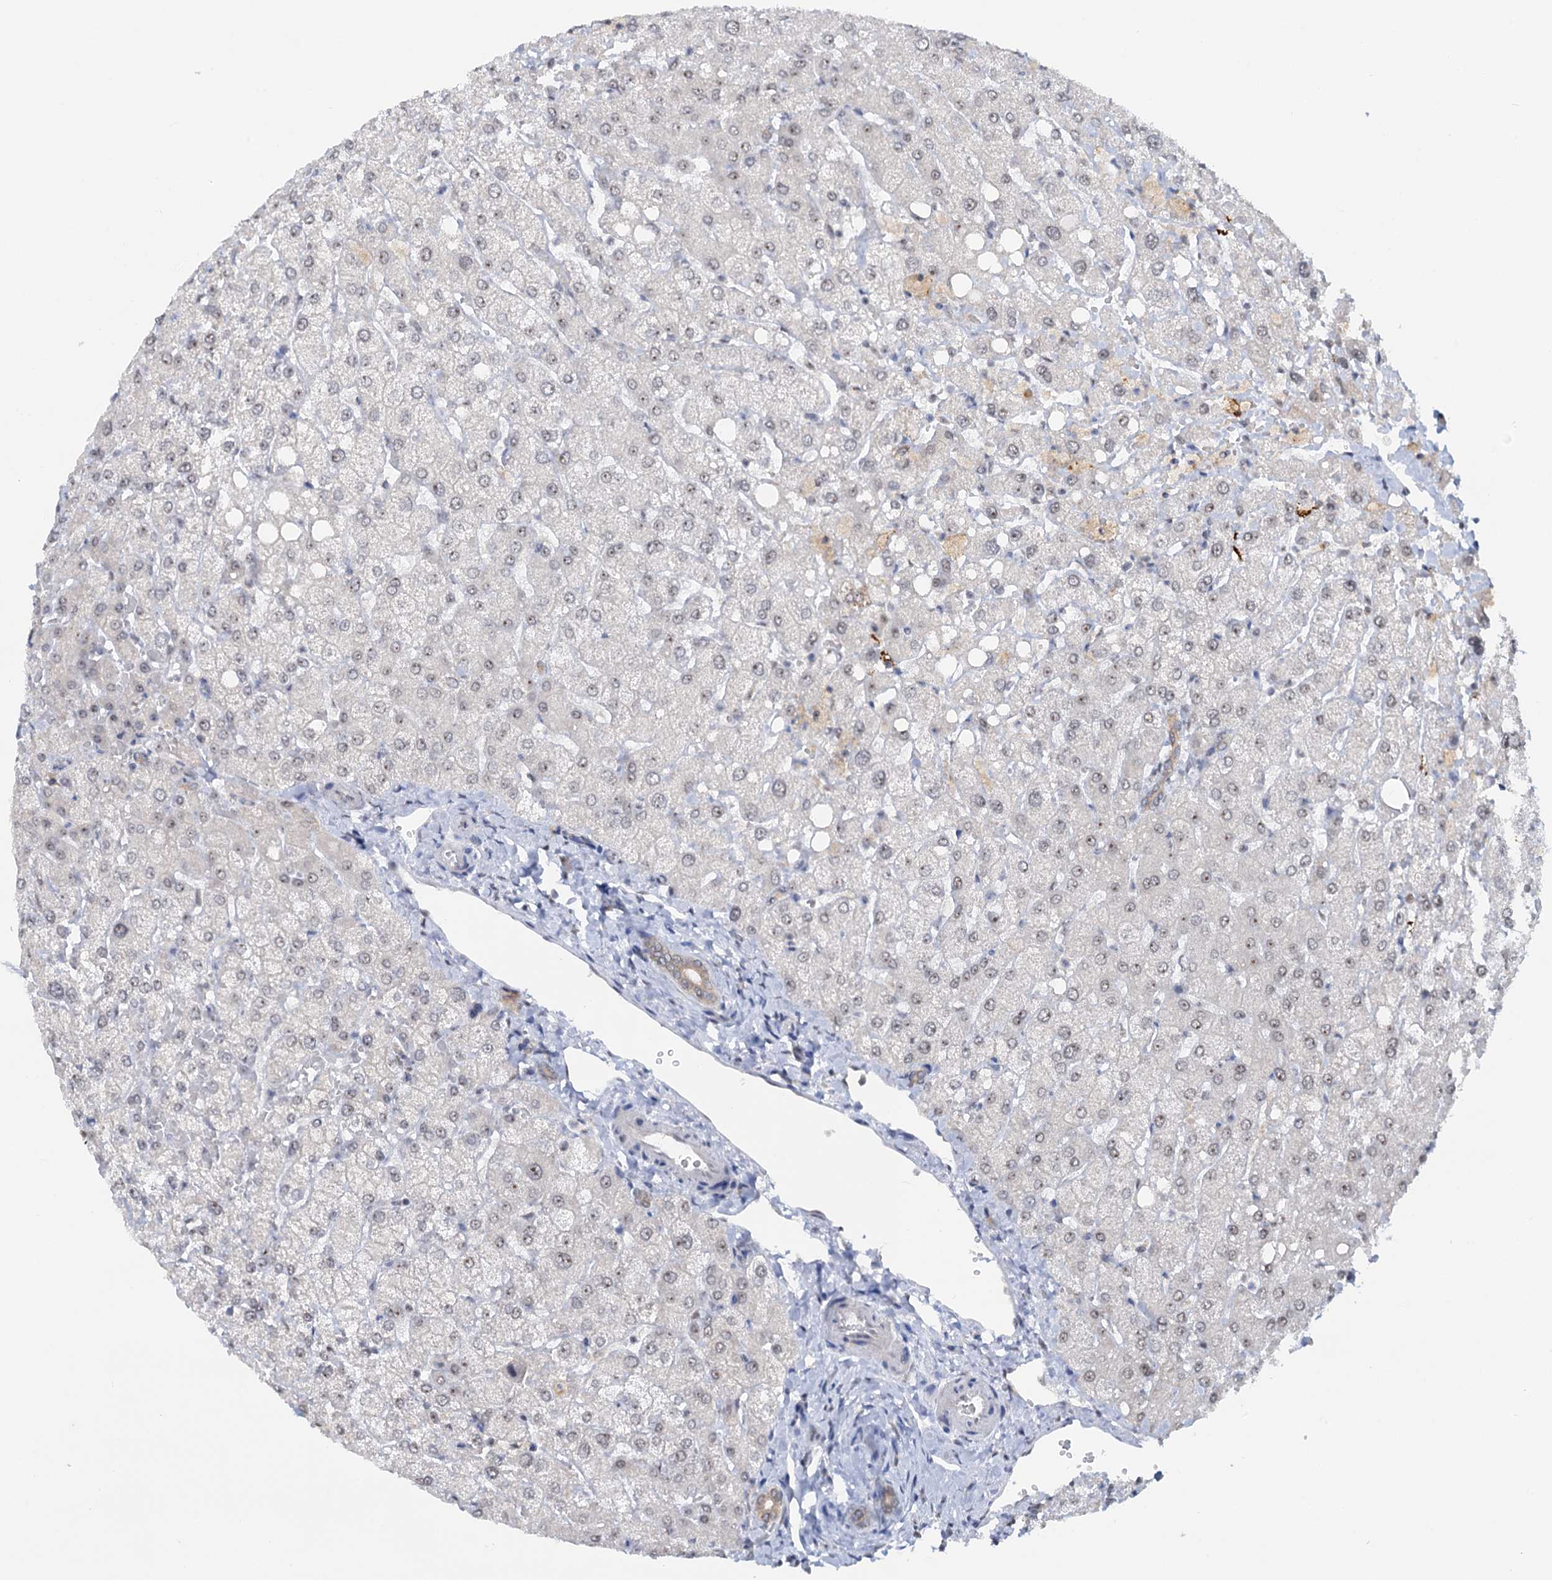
{"staining": {"intensity": "weak", "quantity": "<25%", "location": "cytoplasmic/membranous"}, "tissue": "liver", "cell_type": "Cholangiocytes", "image_type": "normal", "snomed": [{"axis": "morphology", "description": "Normal tissue, NOS"}, {"axis": "topography", "description": "Liver"}], "caption": "This is a histopathology image of immunohistochemistry staining of benign liver, which shows no expression in cholangiocytes. Nuclei are stained in blue.", "gene": "NAT10", "patient": {"sex": "female", "age": 54}}